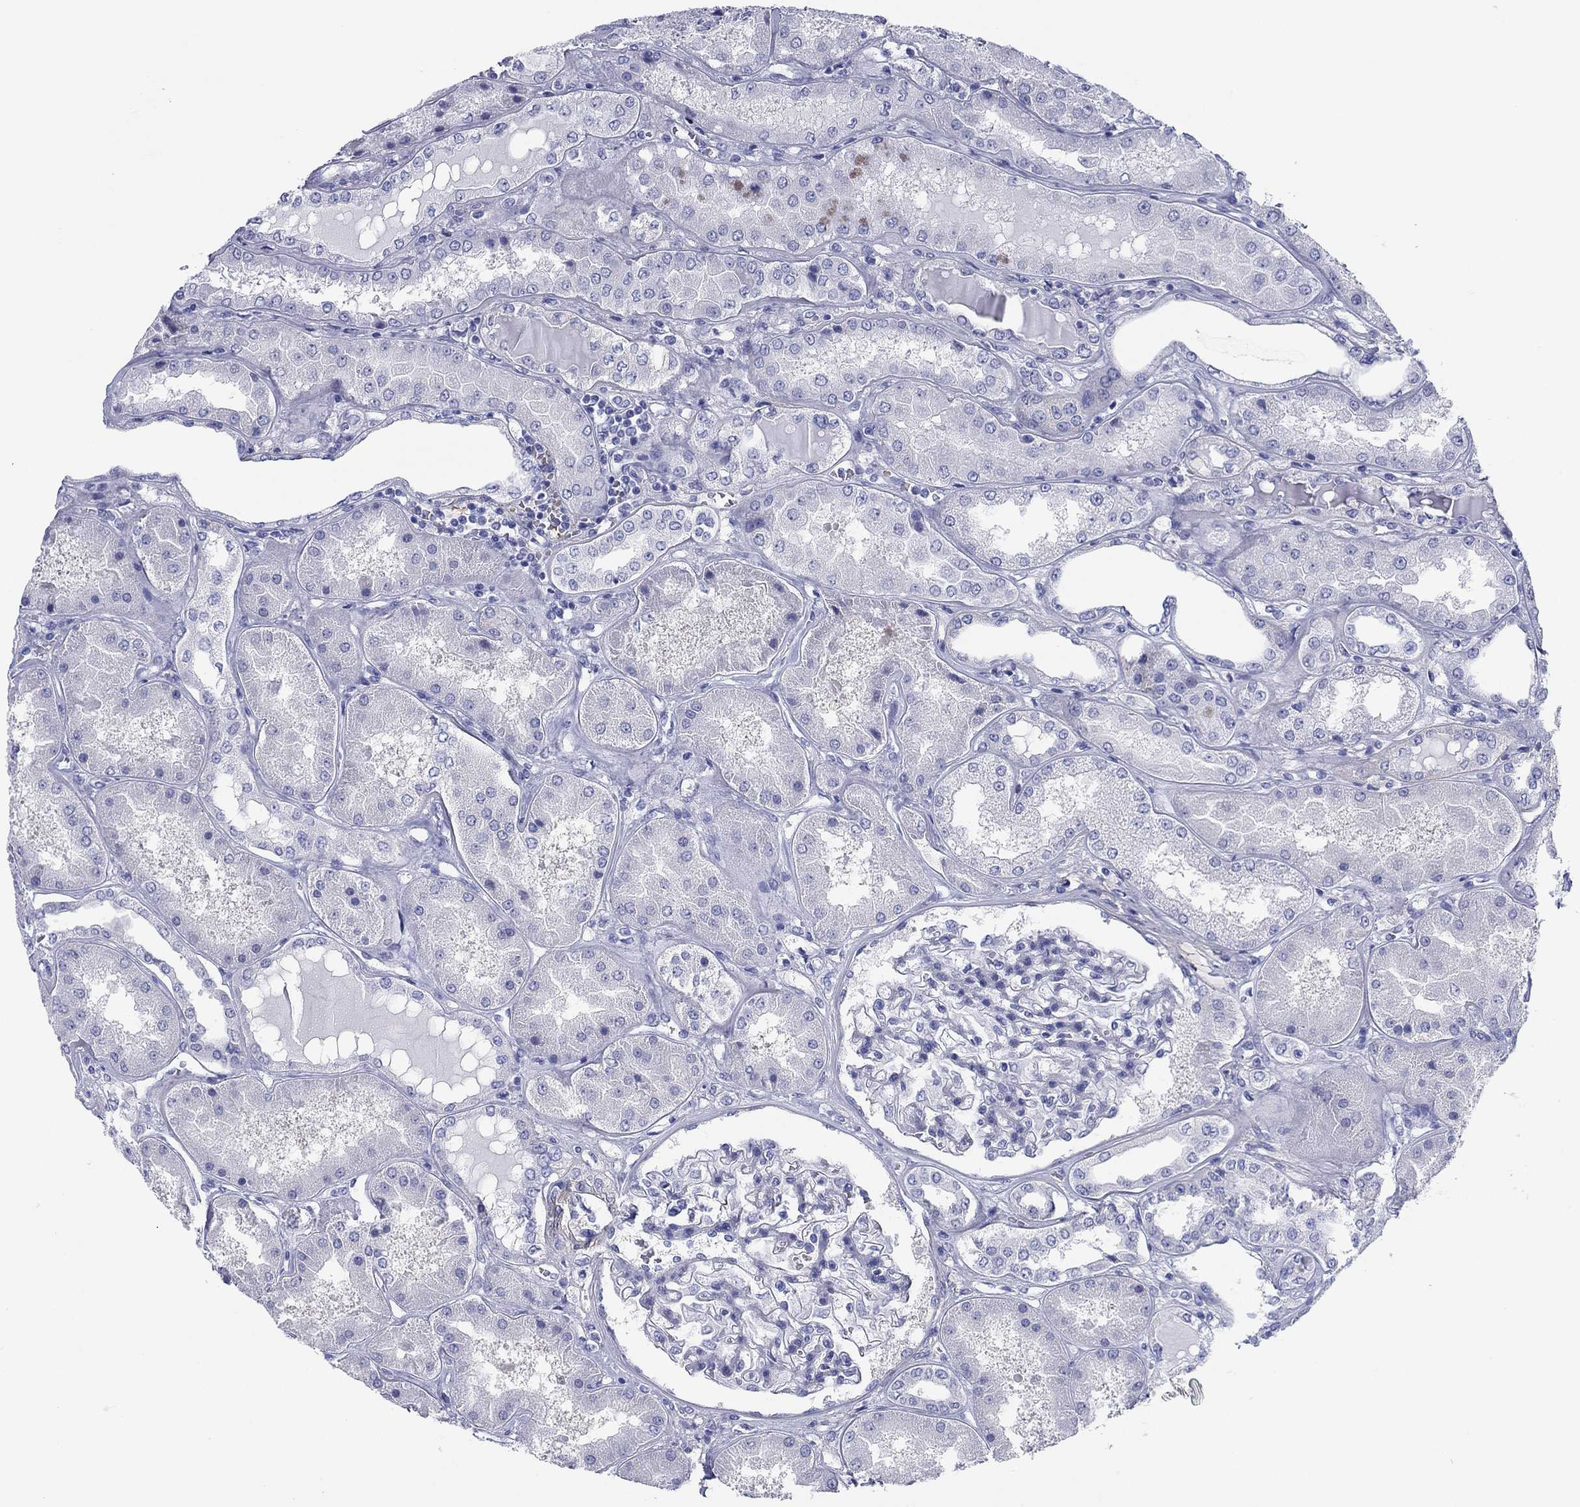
{"staining": {"intensity": "negative", "quantity": "none", "location": "none"}, "tissue": "kidney", "cell_type": "Cells in glomeruli", "image_type": "normal", "snomed": [{"axis": "morphology", "description": "Normal tissue, NOS"}, {"axis": "topography", "description": "Kidney"}], "caption": "IHC histopathology image of benign kidney: human kidney stained with DAB (3,3'-diaminobenzidine) exhibits no significant protein expression in cells in glomeruli.", "gene": "GPC1", "patient": {"sex": "female", "age": 56}}